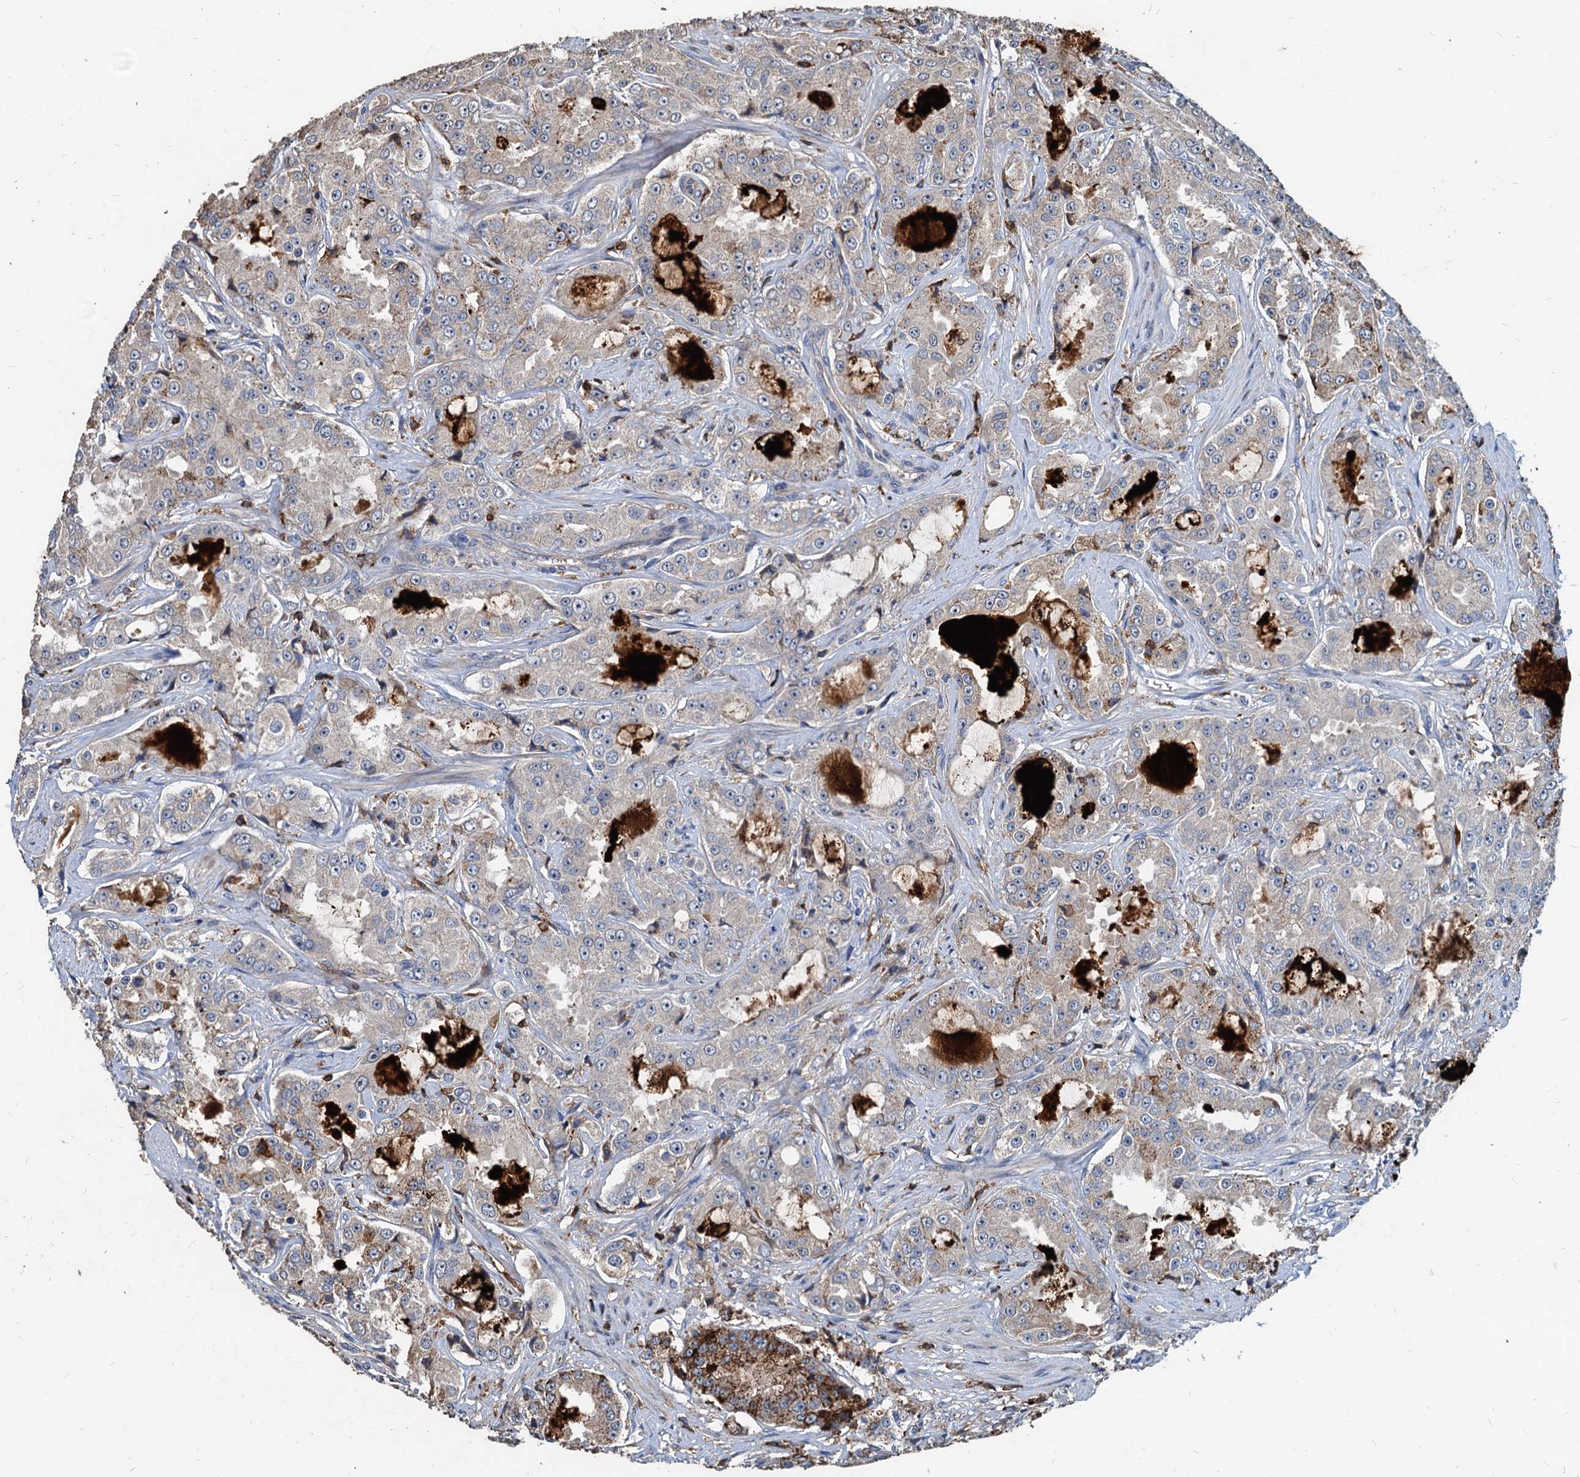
{"staining": {"intensity": "weak", "quantity": "<25%", "location": "cytoplasmic/membranous"}, "tissue": "prostate cancer", "cell_type": "Tumor cells", "image_type": "cancer", "snomed": [{"axis": "morphology", "description": "Adenocarcinoma, High grade"}, {"axis": "topography", "description": "Prostate"}], "caption": "This is a histopathology image of immunohistochemistry (IHC) staining of high-grade adenocarcinoma (prostate), which shows no expression in tumor cells. The staining was performed using DAB (3,3'-diaminobenzidine) to visualize the protein expression in brown, while the nuclei were stained in blue with hematoxylin (Magnification: 20x).", "gene": "LCP2", "patient": {"sex": "male", "age": 73}}